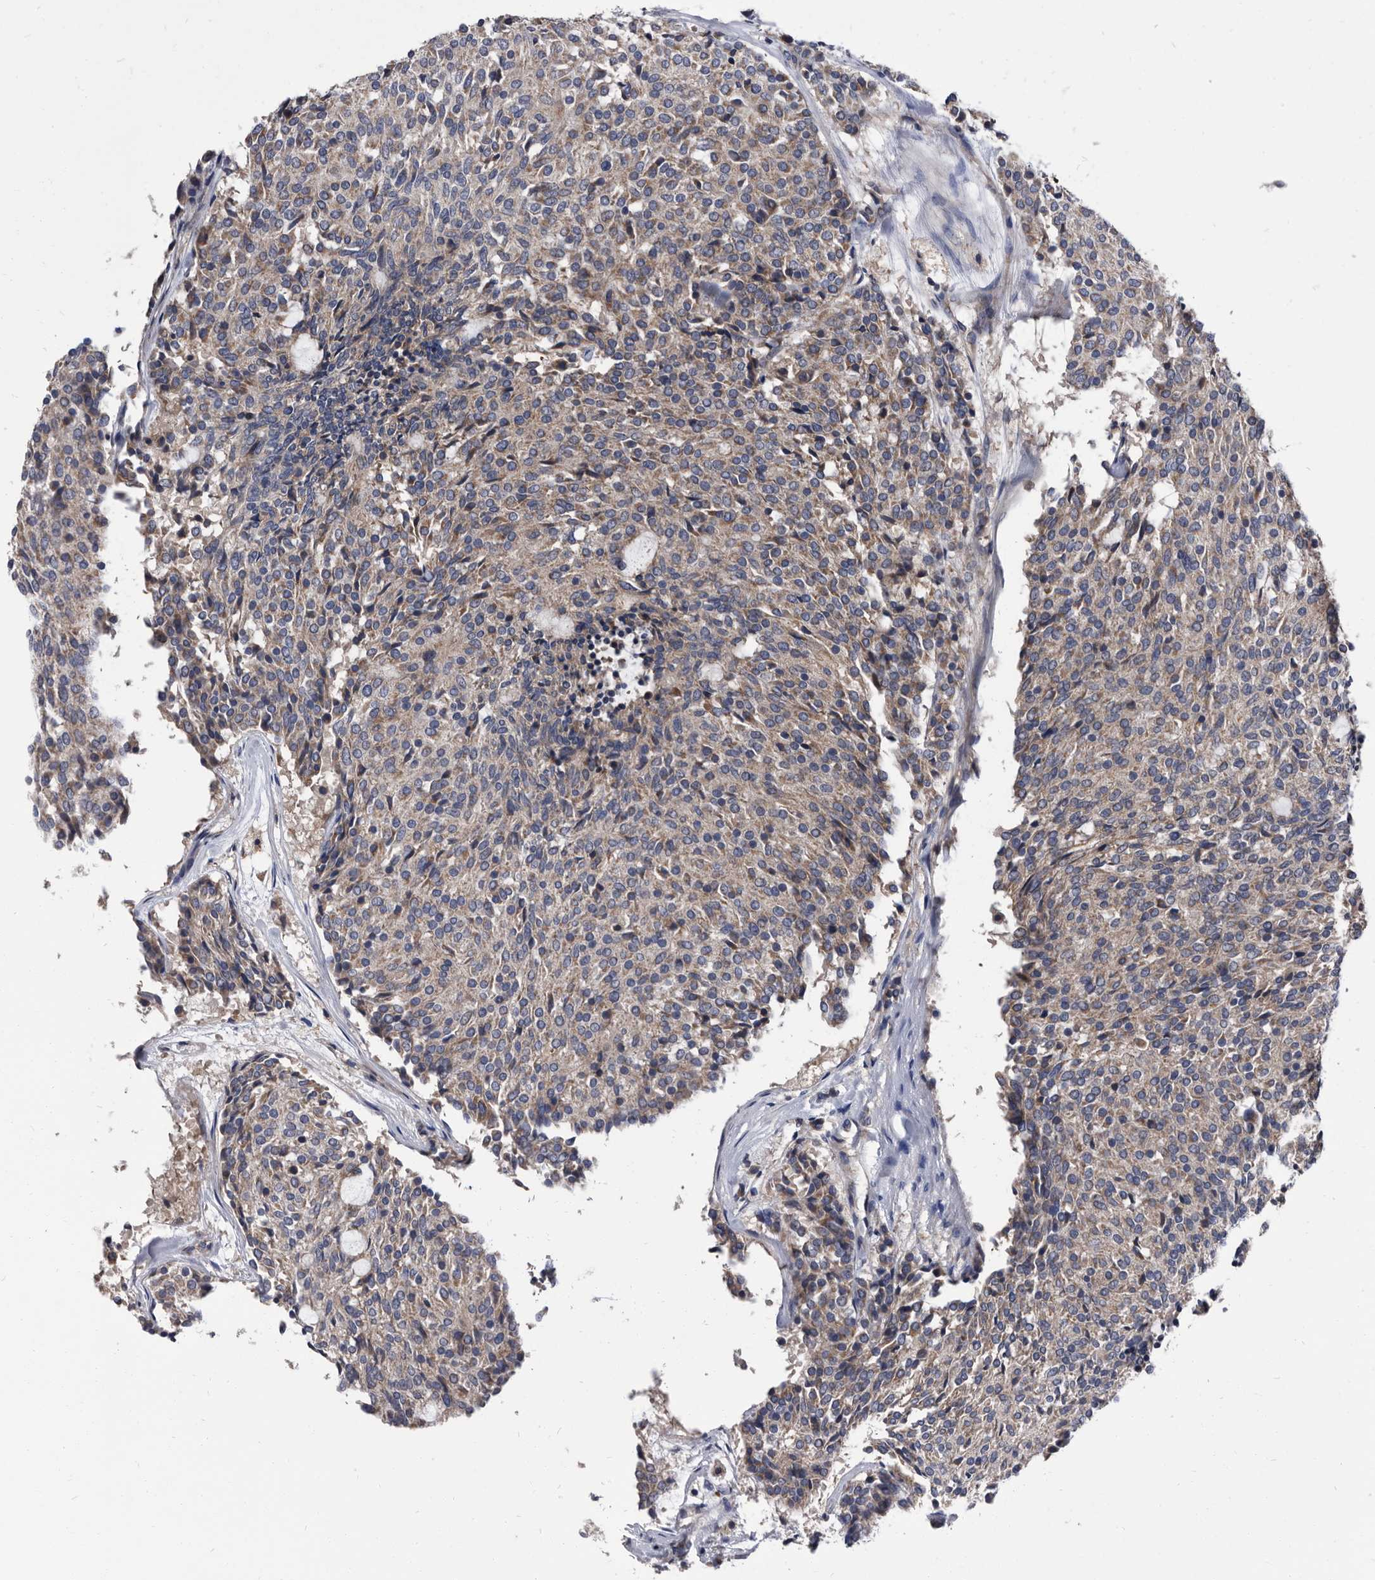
{"staining": {"intensity": "weak", "quantity": ">75%", "location": "cytoplasmic/membranous"}, "tissue": "carcinoid", "cell_type": "Tumor cells", "image_type": "cancer", "snomed": [{"axis": "morphology", "description": "Carcinoid, malignant, NOS"}, {"axis": "topography", "description": "Pancreas"}], "caption": "Immunohistochemistry (IHC) image of human carcinoid (malignant) stained for a protein (brown), which exhibits low levels of weak cytoplasmic/membranous positivity in about >75% of tumor cells.", "gene": "DTNBP1", "patient": {"sex": "female", "age": 54}}